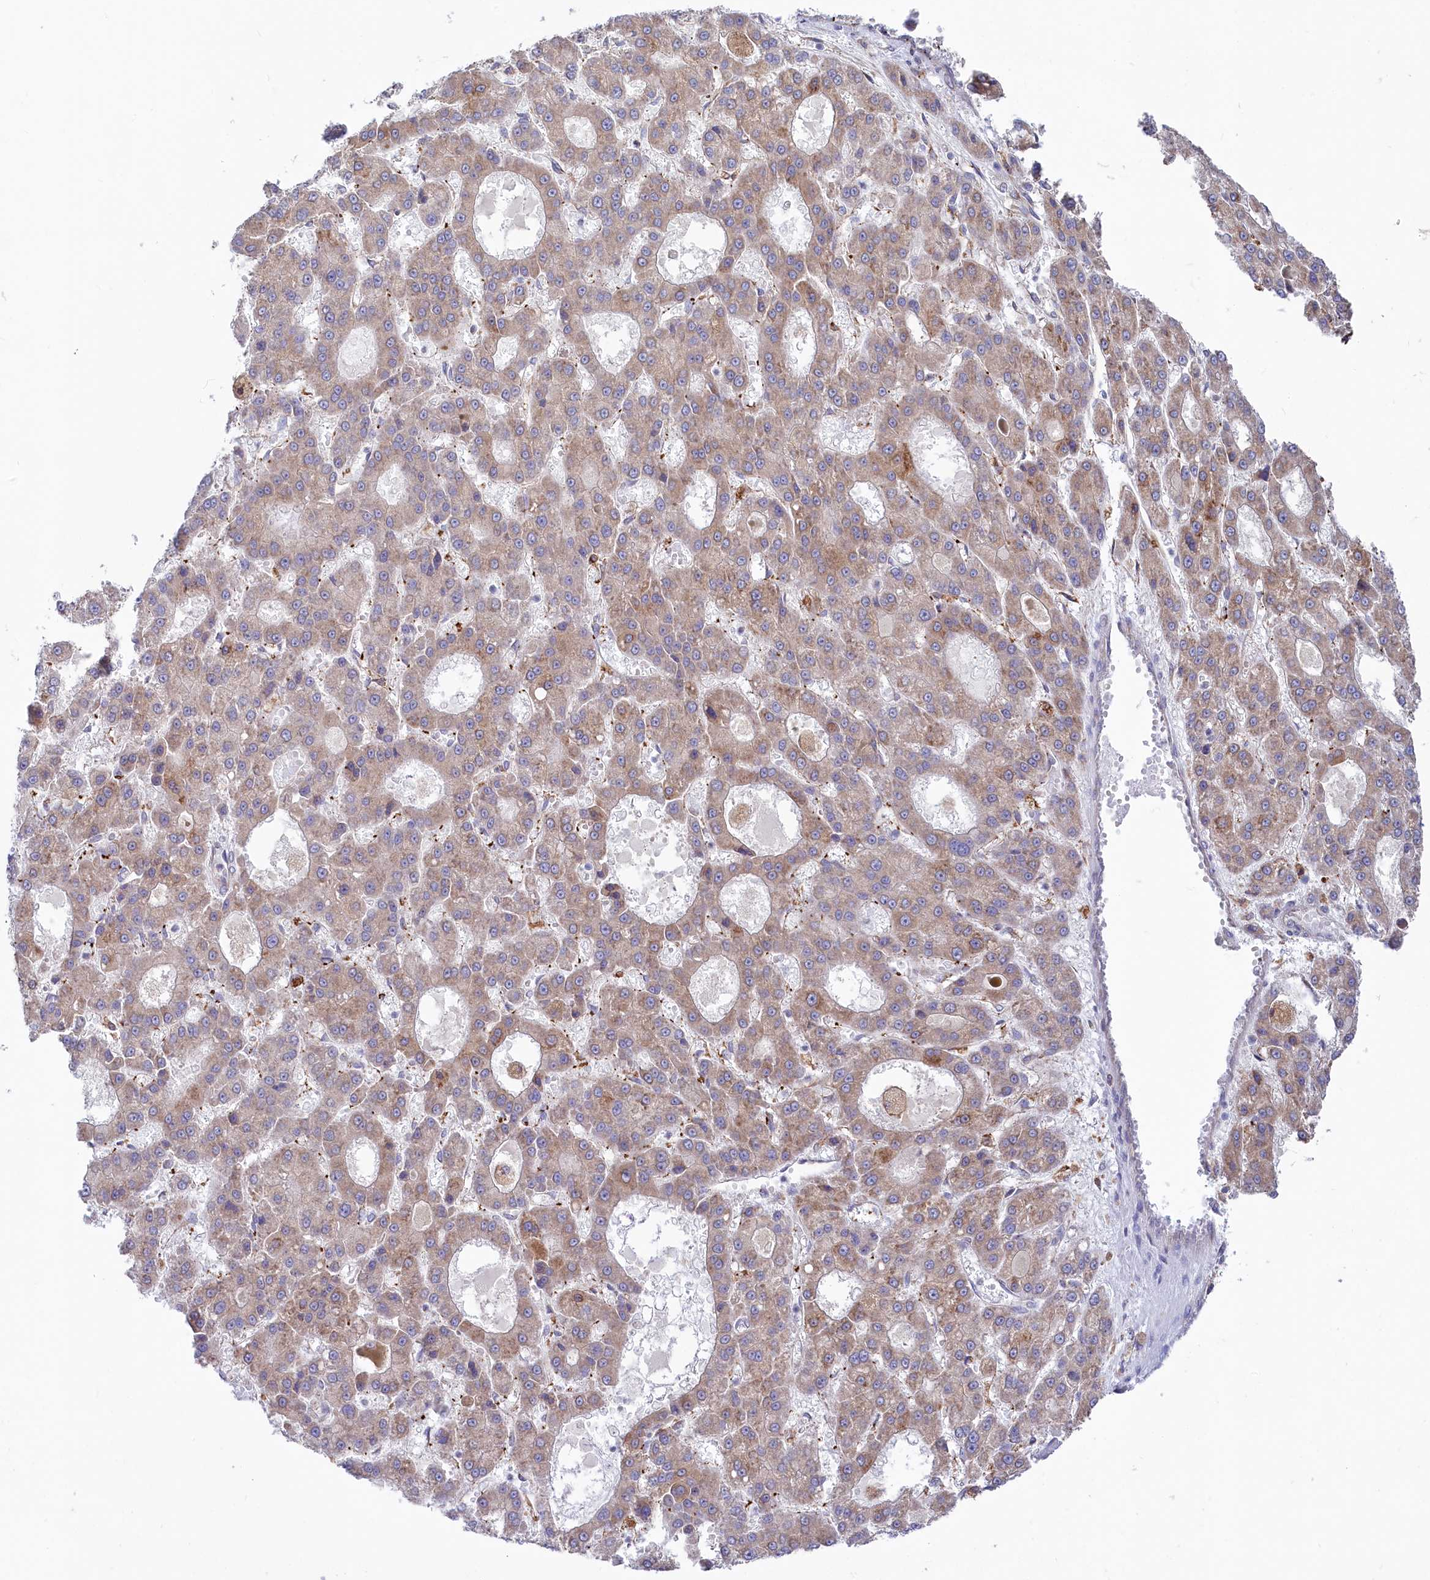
{"staining": {"intensity": "weak", "quantity": ">75%", "location": "cytoplasmic/membranous"}, "tissue": "liver cancer", "cell_type": "Tumor cells", "image_type": "cancer", "snomed": [{"axis": "morphology", "description": "Carcinoma, Hepatocellular, NOS"}, {"axis": "topography", "description": "Liver"}], "caption": "Immunohistochemical staining of liver cancer displays low levels of weak cytoplasmic/membranous positivity in about >75% of tumor cells. (Brightfield microscopy of DAB IHC at high magnification).", "gene": "CHID1", "patient": {"sex": "male", "age": 70}}